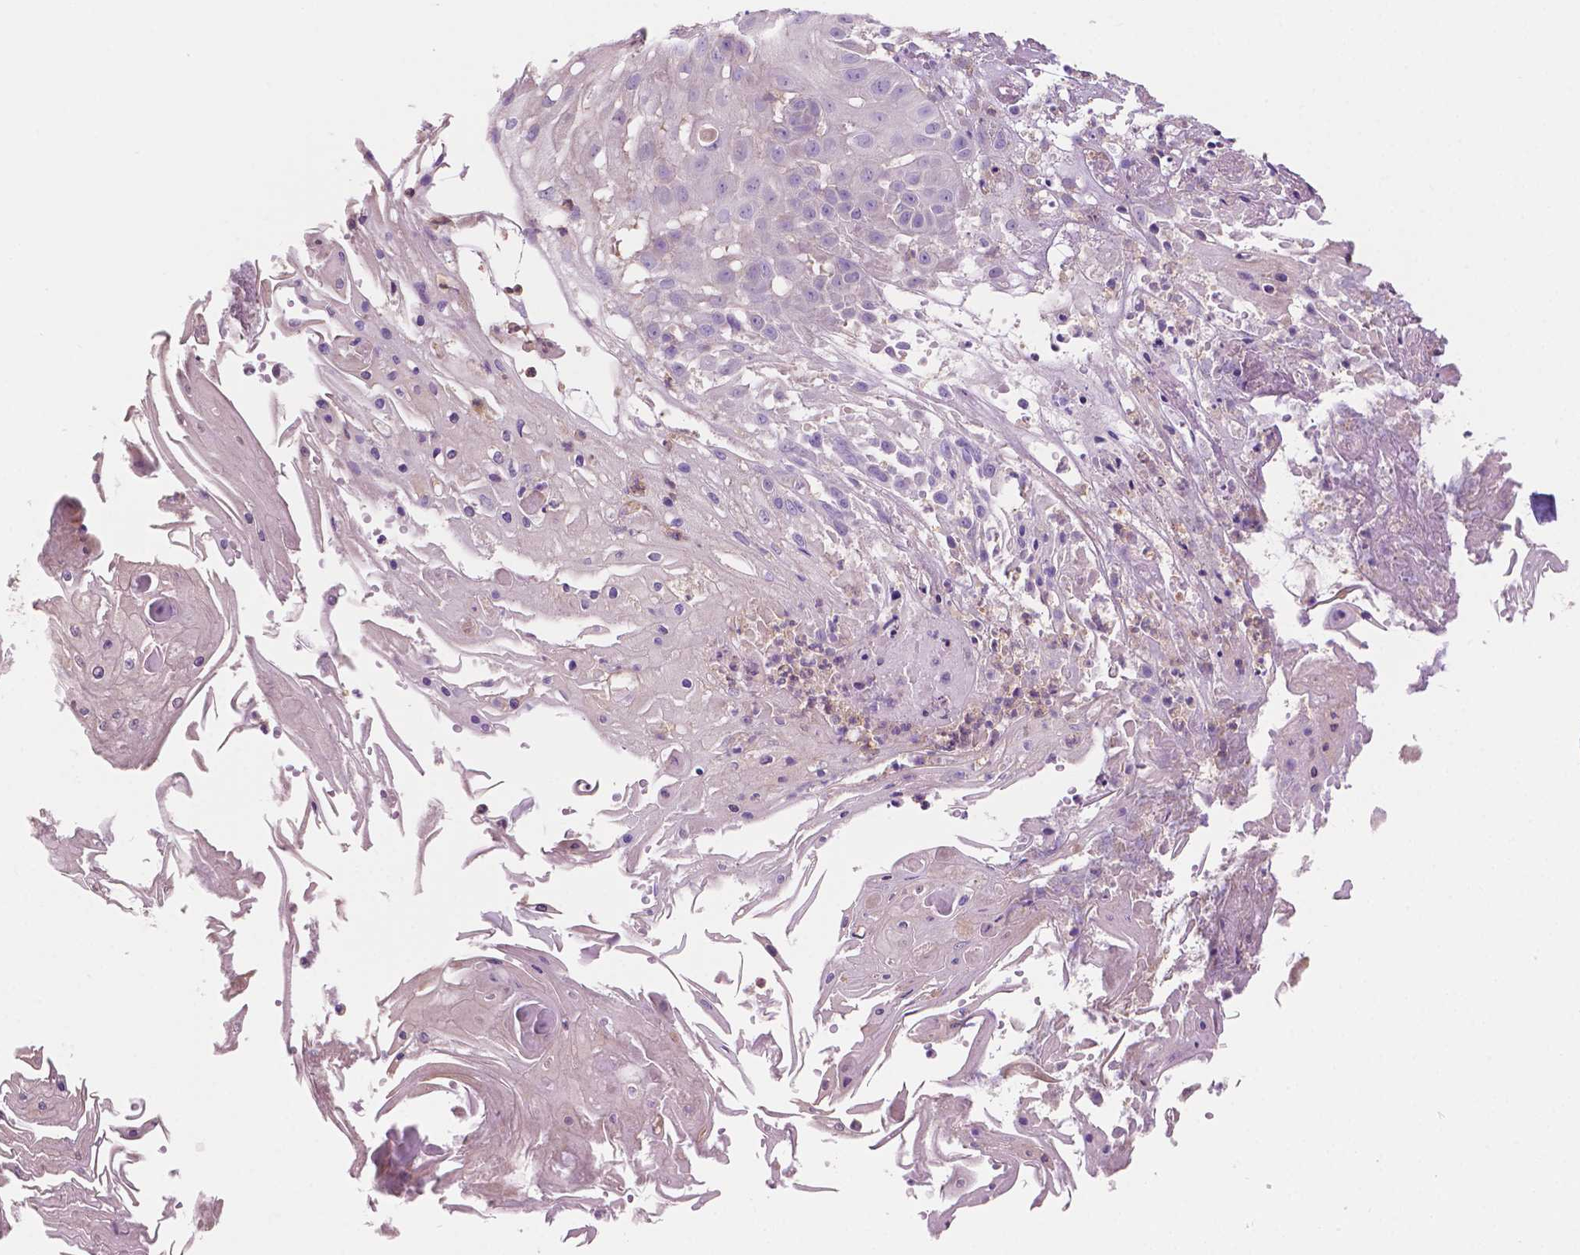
{"staining": {"intensity": "negative", "quantity": "none", "location": "none"}, "tissue": "skin cancer", "cell_type": "Tumor cells", "image_type": "cancer", "snomed": [{"axis": "morphology", "description": "Squamous cell carcinoma, NOS"}, {"axis": "topography", "description": "Skin"}], "caption": "Image shows no significant protein expression in tumor cells of skin cancer (squamous cell carcinoma).", "gene": "SEMA4A", "patient": {"sex": "male", "age": 70}}